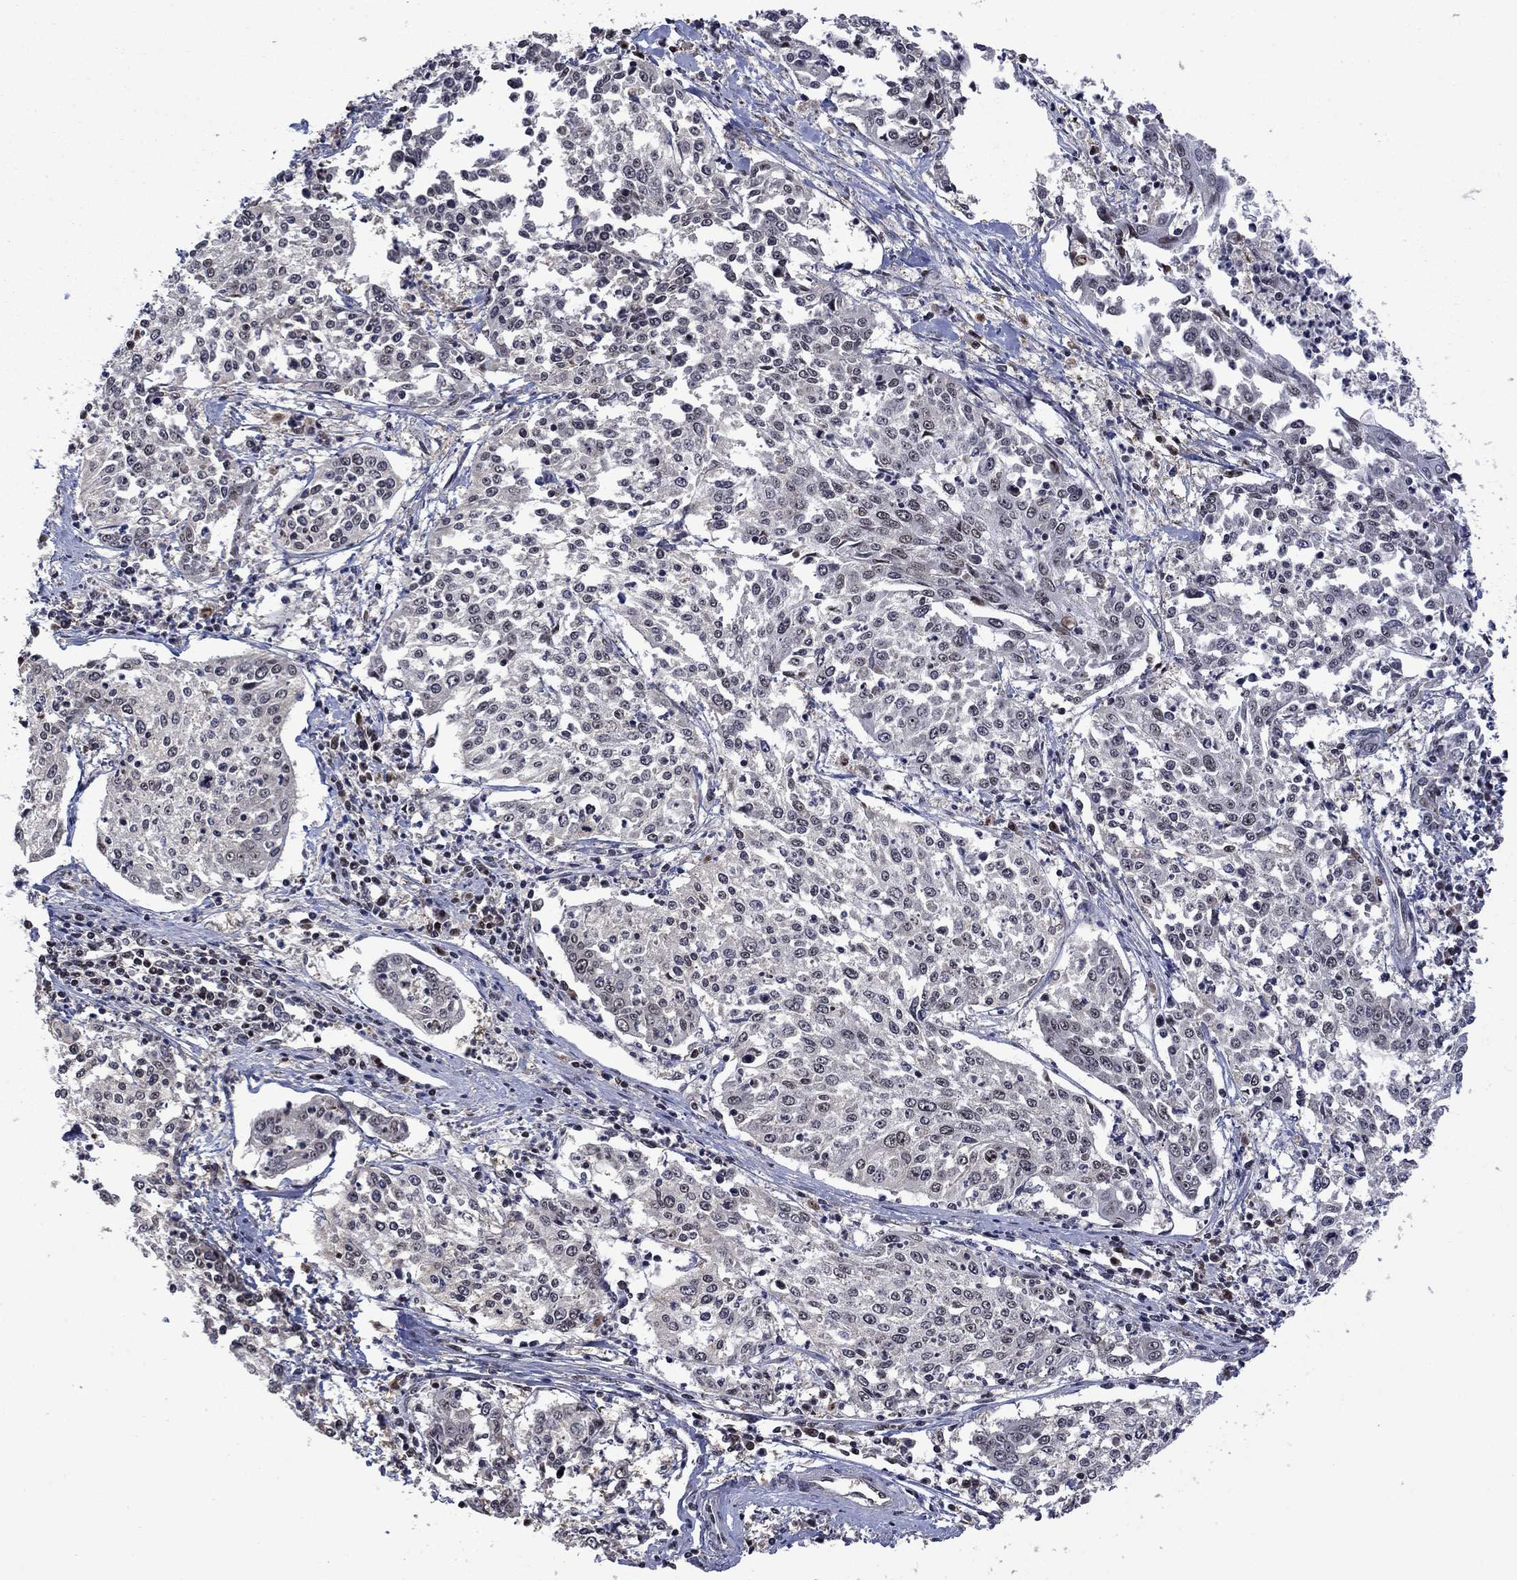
{"staining": {"intensity": "negative", "quantity": "none", "location": "none"}, "tissue": "cervical cancer", "cell_type": "Tumor cells", "image_type": "cancer", "snomed": [{"axis": "morphology", "description": "Squamous cell carcinoma, NOS"}, {"axis": "topography", "description": "Cervix"}], "caption": "This micrograph is of squamous cell carcinoma (cervical) stained with immunohistochemistry (IHC) to label a protein in brown with the nuclei are counter-stained blue. There is no expression in tumor cells.", "gene": "FBL", "patient": {"sex": "female", "age": 41}}